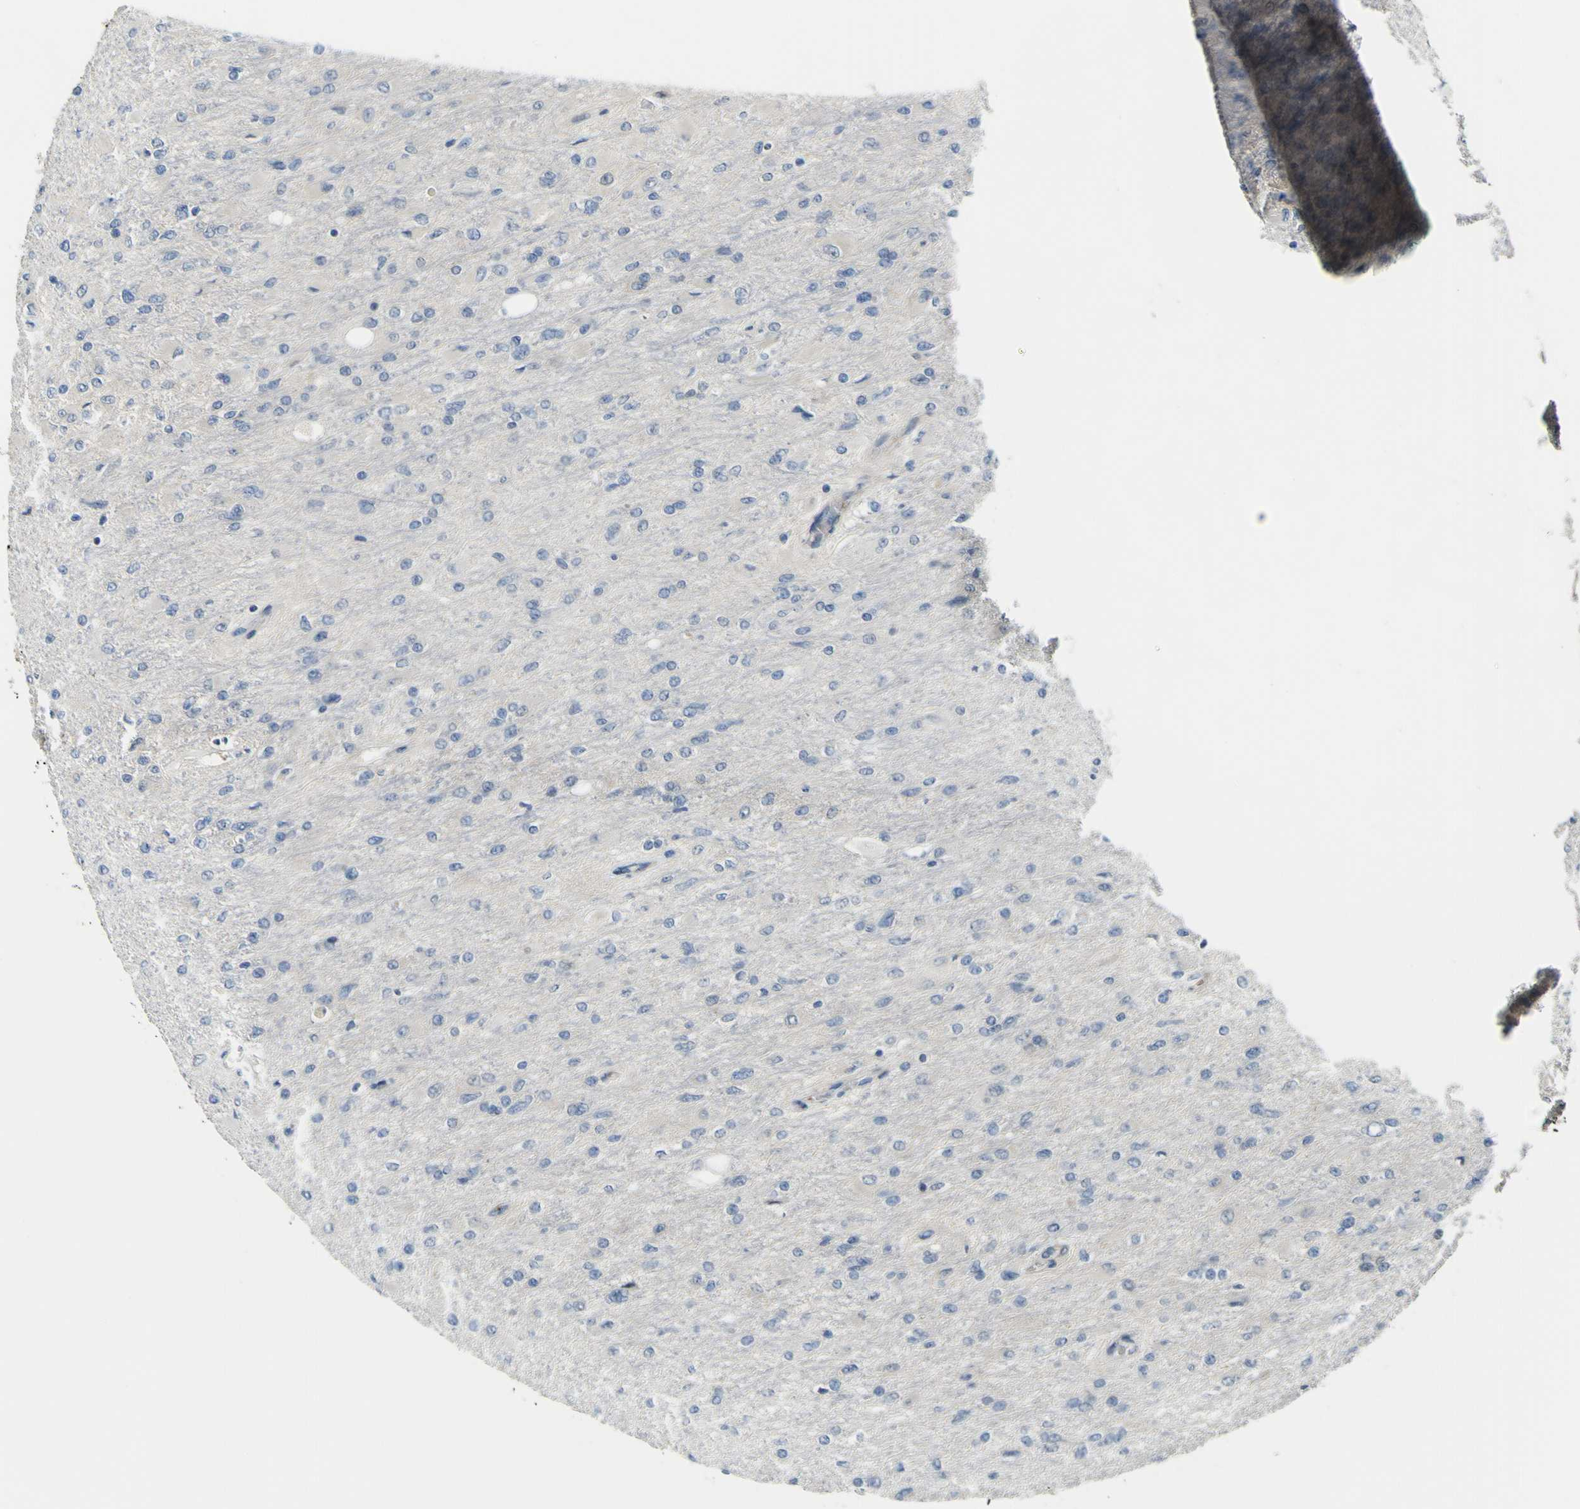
{"staining": {"intensity": "negative", "quantity": "none", "location": "none"}, "tissue": "glioma", "cell_type": "Tumor cells", "image_type": "cancer", "snomed": [{"axis": "morphology", "description": "Glioma, malignant, High grade"}, {"axis": "topography", "description": "Cerebral cortex"}], "caption": "A micrograph of glioma stained for a protein demonstrates no brown staining in tumor cells.", "gene": "KDM7A", "patient": {"sex": "female", "age": 36}}